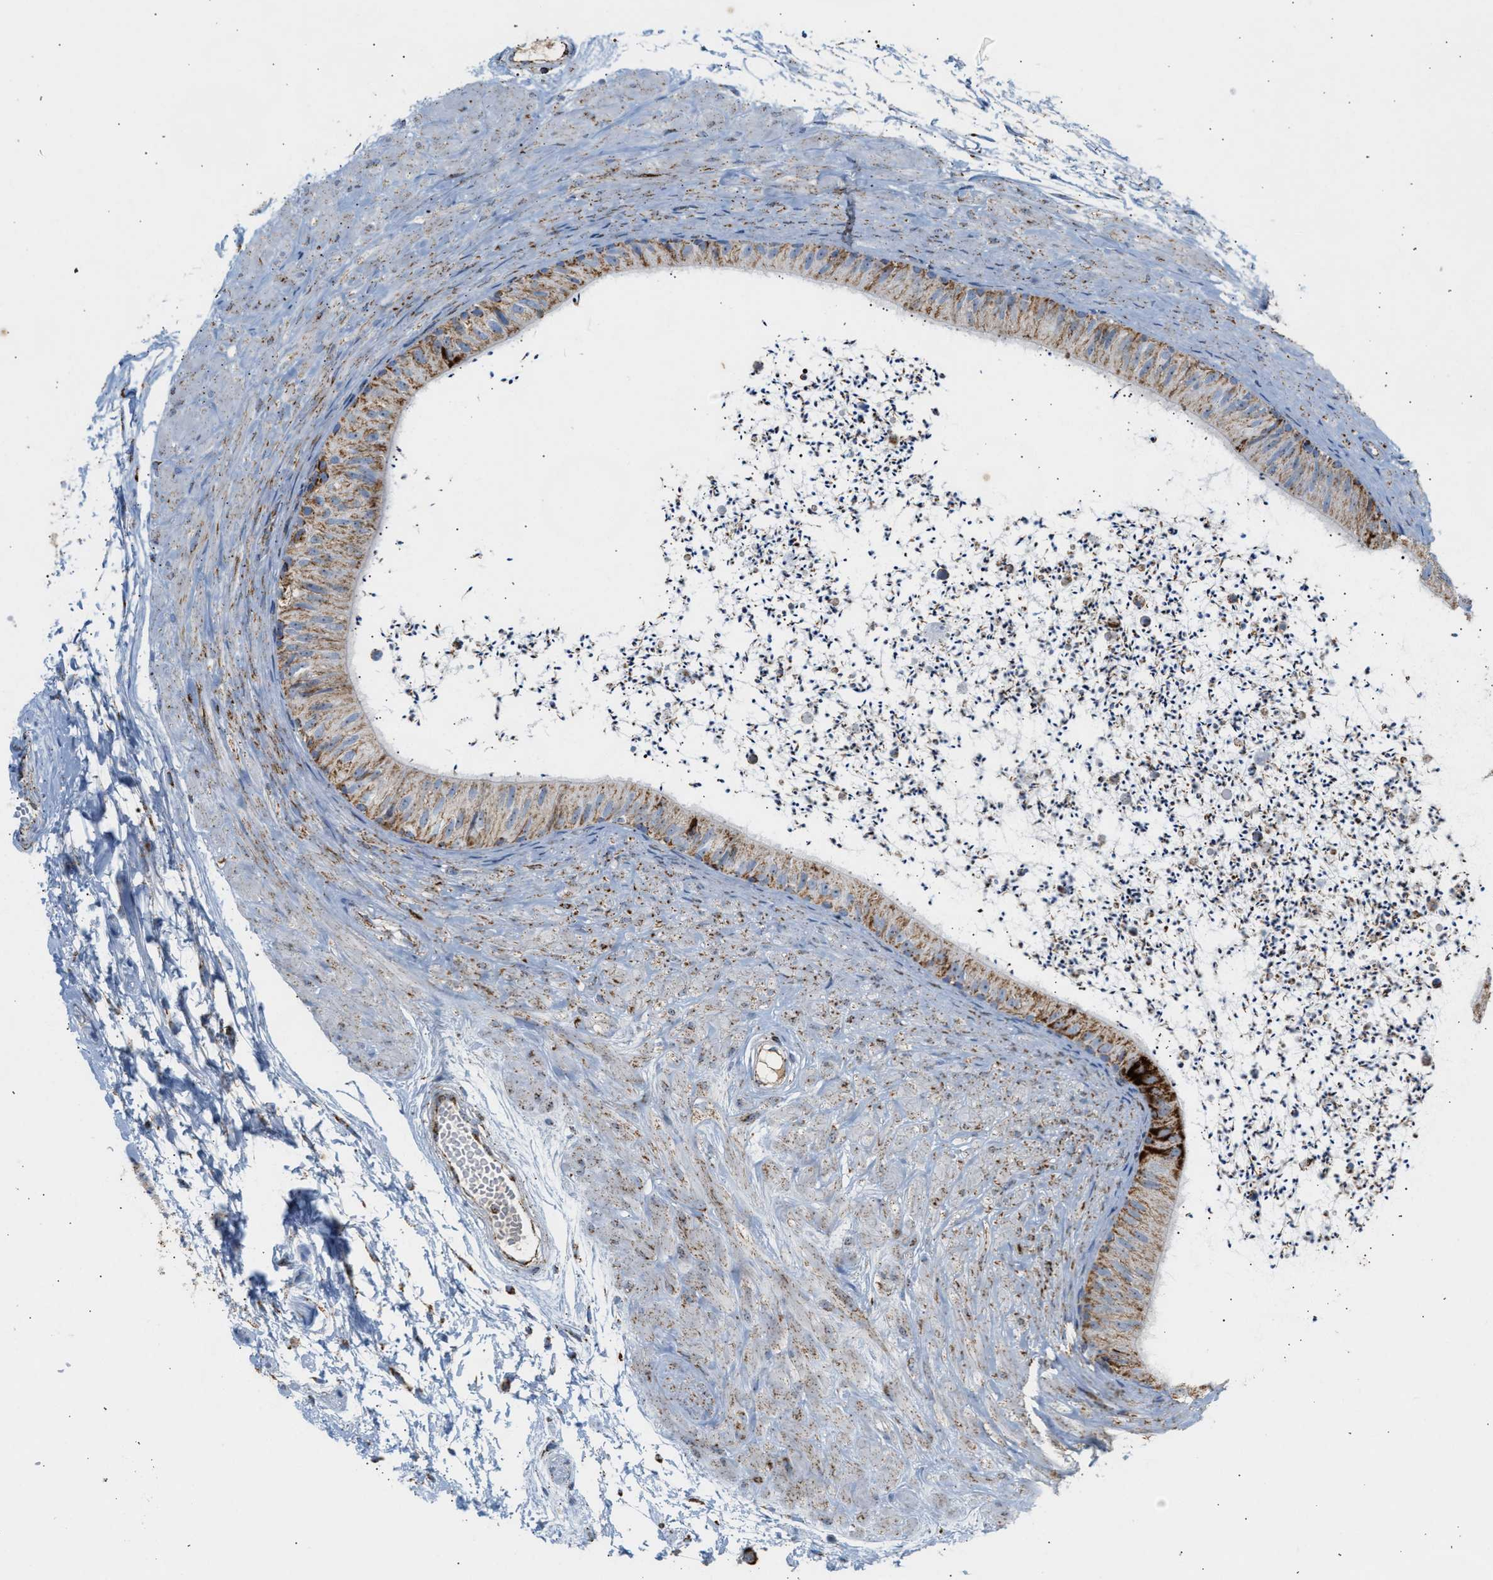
{"staining": {"intensity": "moderate", "quantity": ">75%", "location": "cytoplasmic/membranous"}, "tissue": "epididymis", "cell_type": "Glandular cells", "image_type": "normal", "snomed": [{"axis": "morphology", "description": "Normal tissue, NOS"}, {"axis": "topography", "description": "Epididymis"}], "caption": "Immunohistochemistry image of normal human epididymis stained for a protein (brown), which shows medium levels of moderate cytoplasmic/membranous positivity in approximately >75% of glandular cells.", "gene": "OGDH", "patient": {"sex": "male", "age": 56}}